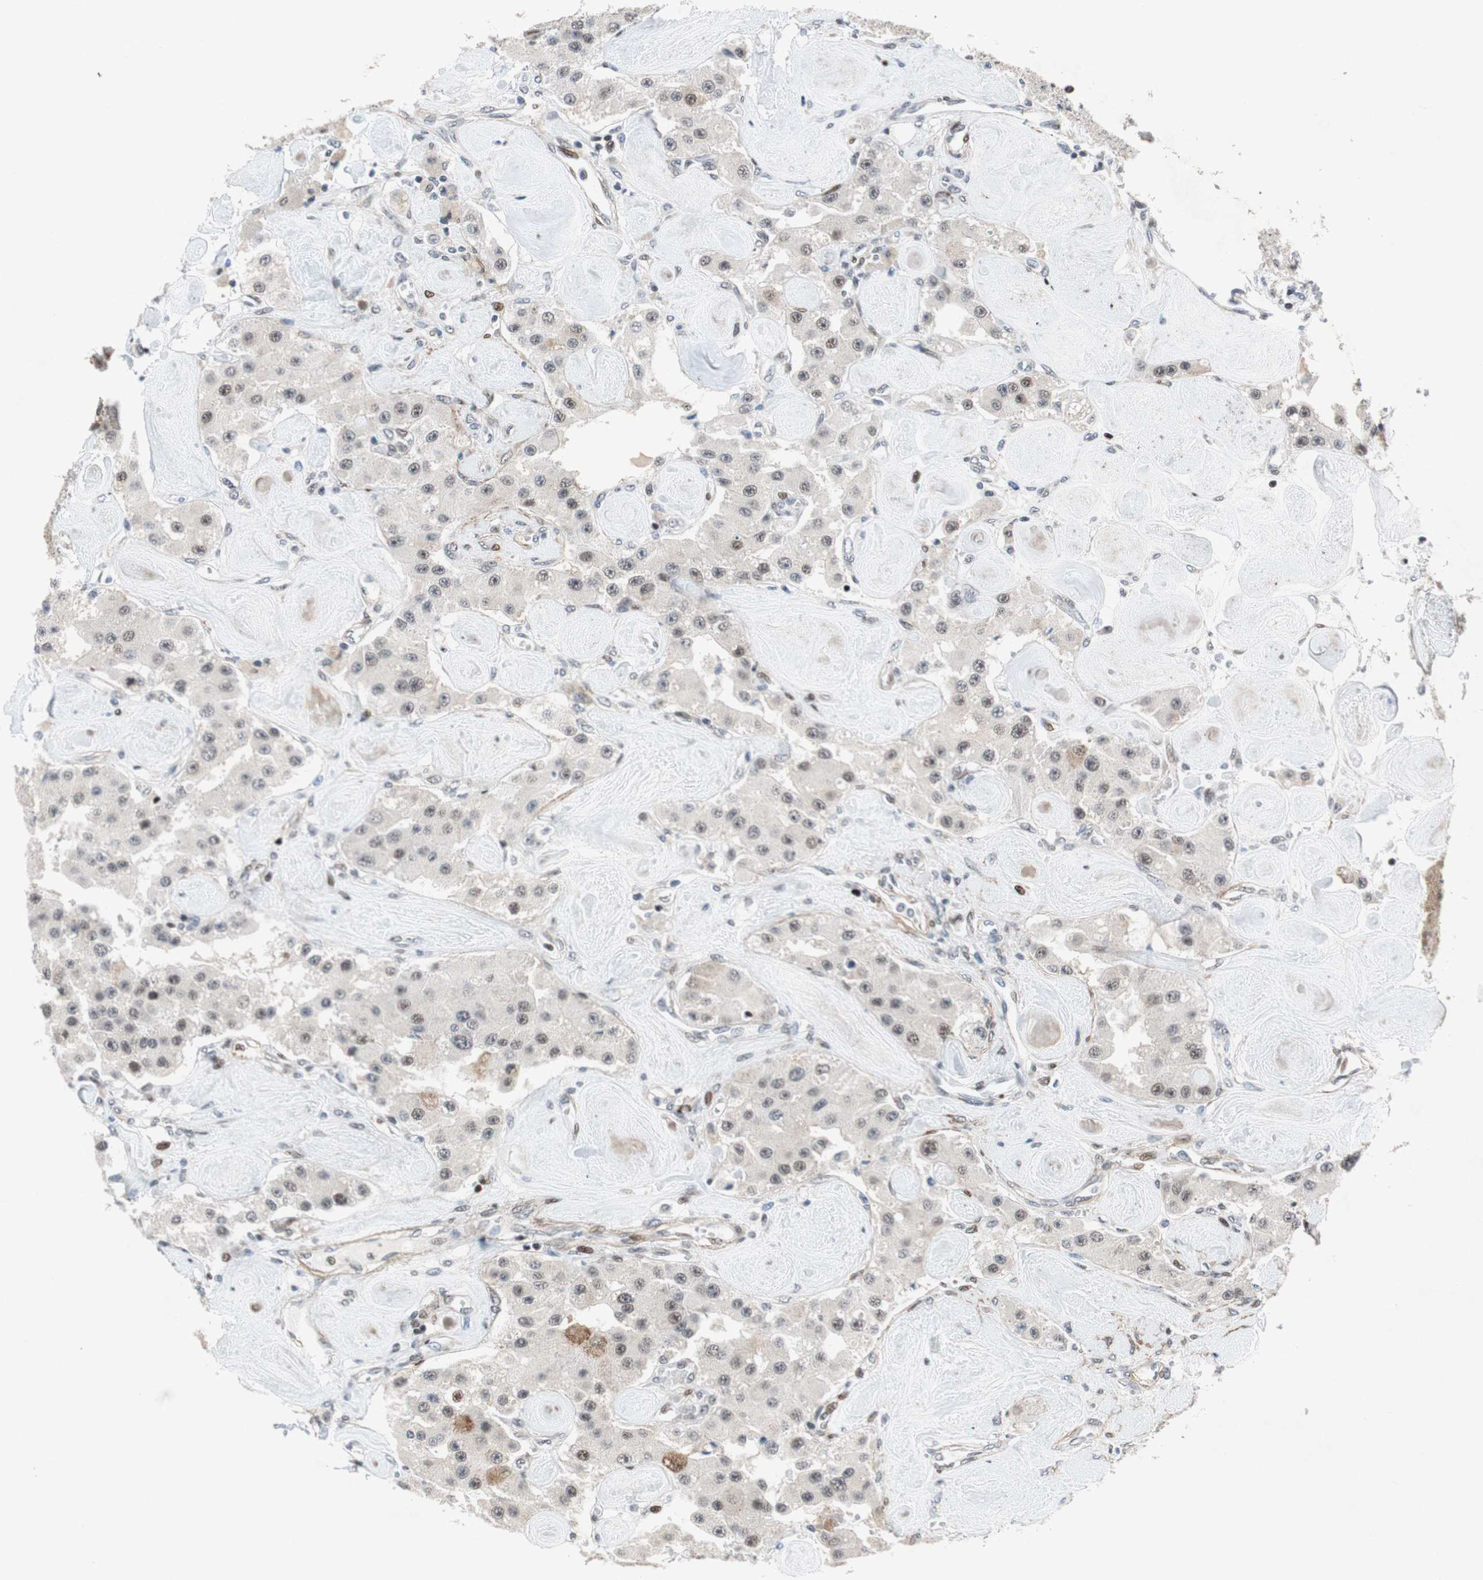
{"staining": {"intensity": "moderate", "quantity": "<25%", "location": "nuclear"}, "tissue": "carcinoid", "cell_type": "Tumor cells", "image_type": "cancer", "snomed": [{"axis": "morphology", "description": "Carcinoid, malignant, NOS"}, {"axis": "topography", "description": "Pancreas"}], "caption": "Brown immunohistochemical staining in human carcinoid (malignant) demonstrates moderate nuclear staining in about <25% of tumor cells. (DAB (3,3'-diaminobenzidine) IHC, brown staining for protein, blue staining for nuclei).", "gene": "FBXO44", "patient": {"sex": "male", "age": 41}}